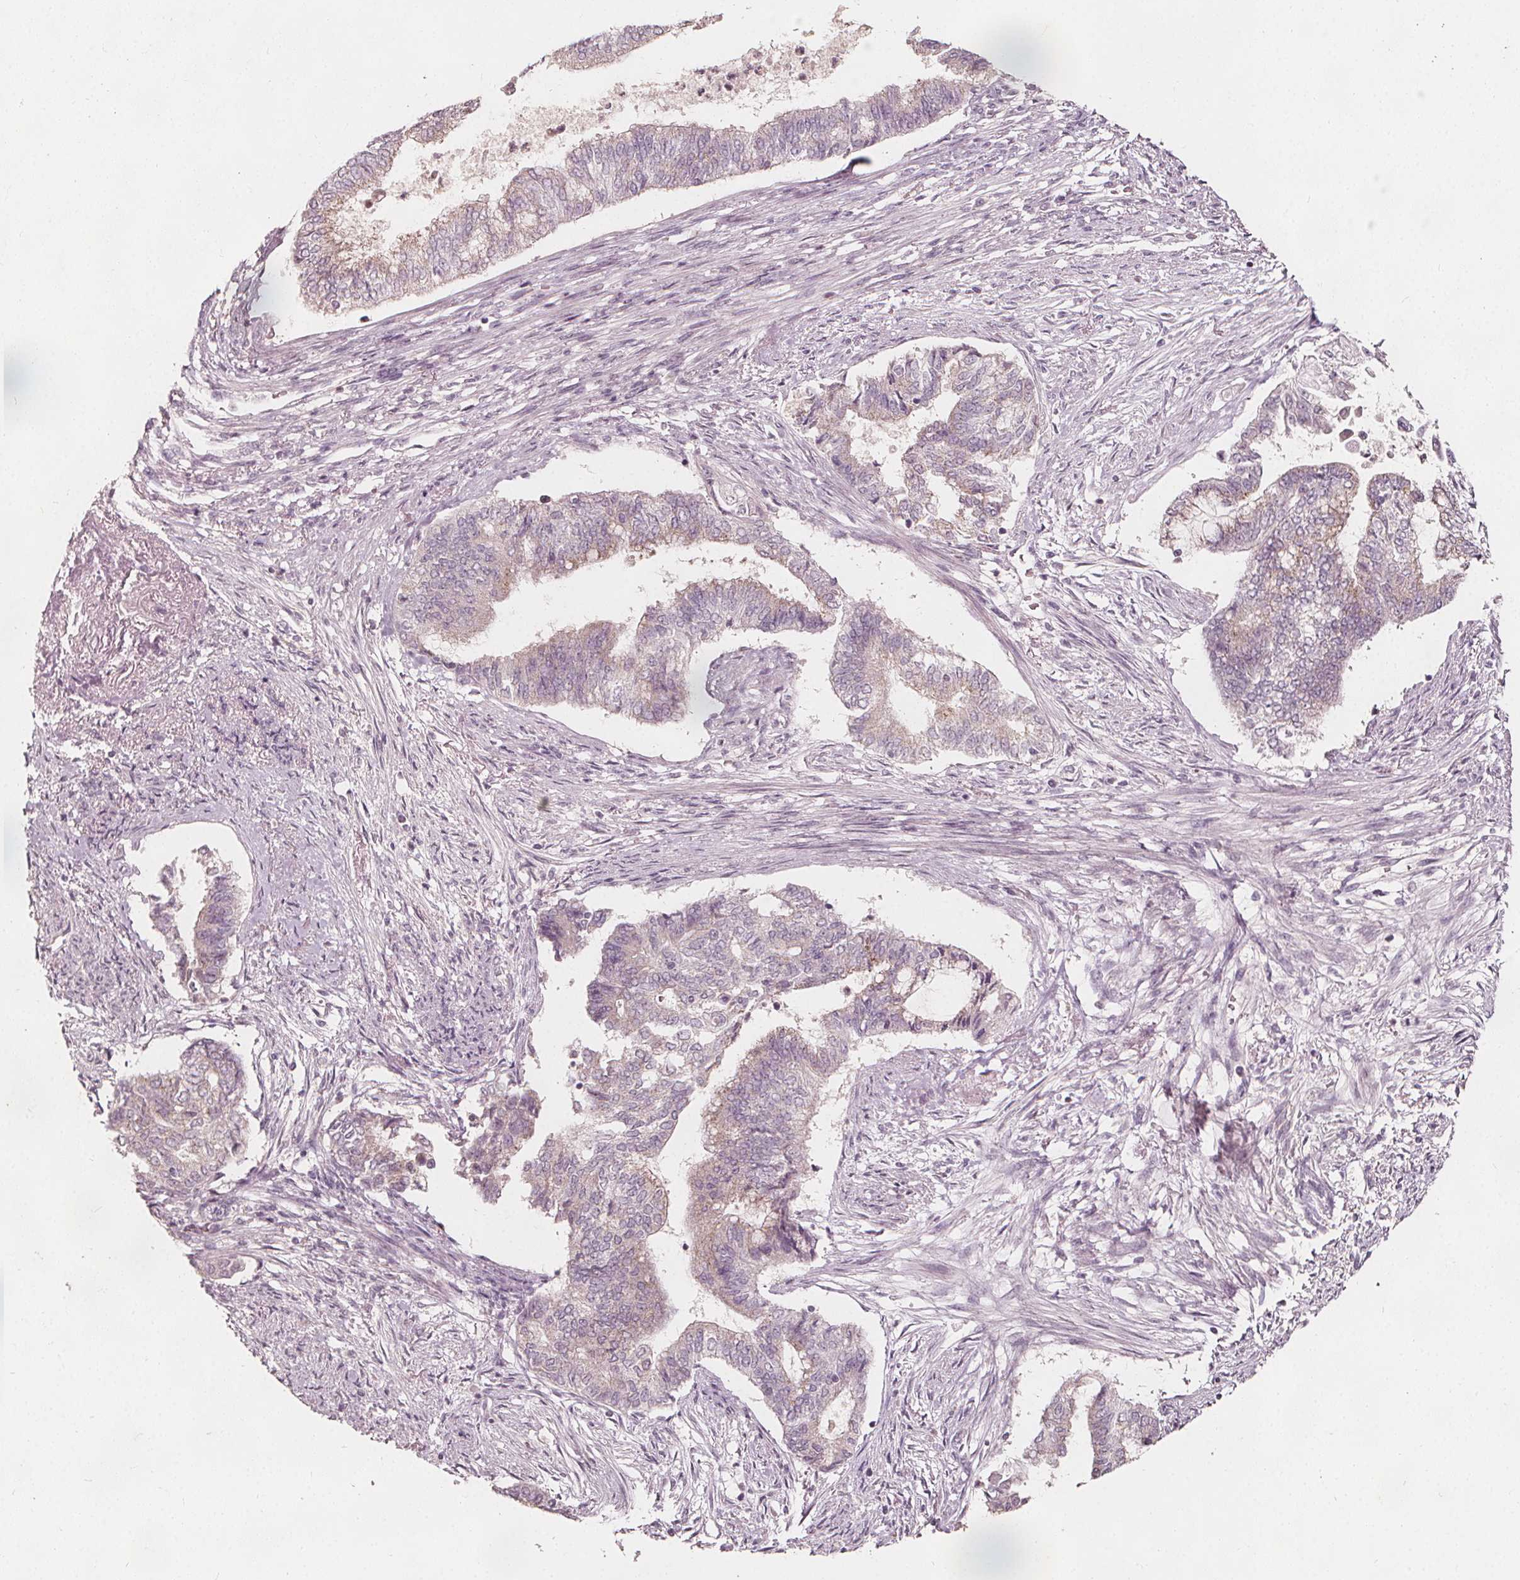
{"staining": {"intensity": "weak", "quantity": "<25%", "location": "cytoplasmic/membranous"}, "tissue": "endometrial cancer", "cell_type": "Tumor cells", "image_type": "cancer", "snomed": [{"axis": "morphology", "description": "Adenocarcinoma, NOS"}, {"axis": "topography", "description": "Endometrium"}], "caption": "Immunohistochemistry of human endometrial cancer (adenocarcinoma) exhibits no positivity in tumor cells. Brightfield microscopy of IHC stained with DAB (brown) and hematoxylin (blue), captured at high magnification.", "gene": "NPC1L1", "patient": {"sex": "female", "age": 65}}